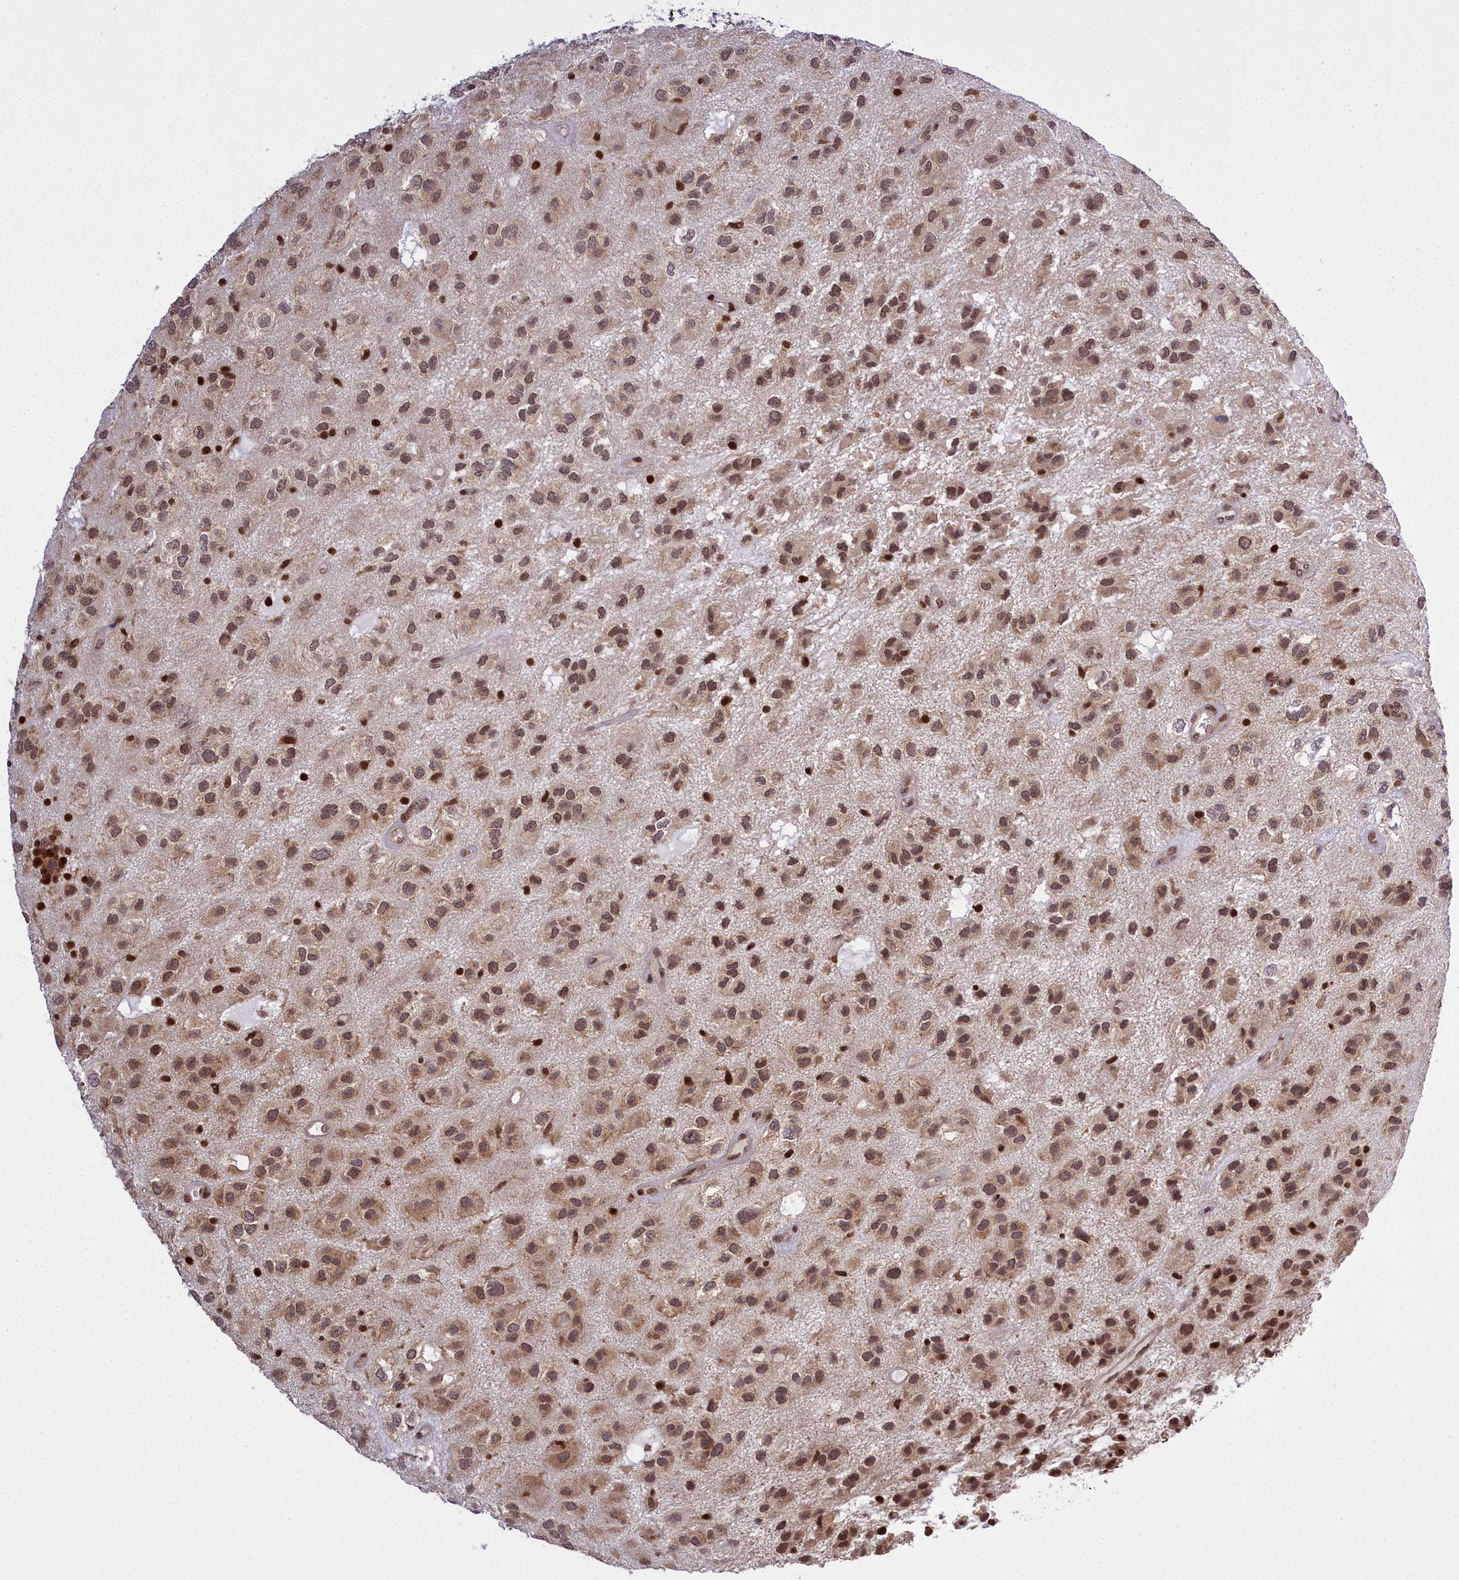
{"staining": {"intensity": "moderate", "quantity": ">75%", "location": "cytoplasmic/membranous,nuclear"}, "tissue": "glioma", "cell_type": "Tumor cells", "image_type": "cancer", "snomed": [{"axis": "morphology", "description": "Glioma, malignant, Low grade"}, {"axis": "topography", "description": "Brain"}], "caption": "Immunohistochemistry (IHC) of human low-grade glioma (malignant) displays medium levels of moderate cytoplasmic/membranous and nuclear expression in about >75% of tumor cells.", "gene": "GMEB1", "patient": {"sex": "male", "age": 66}}